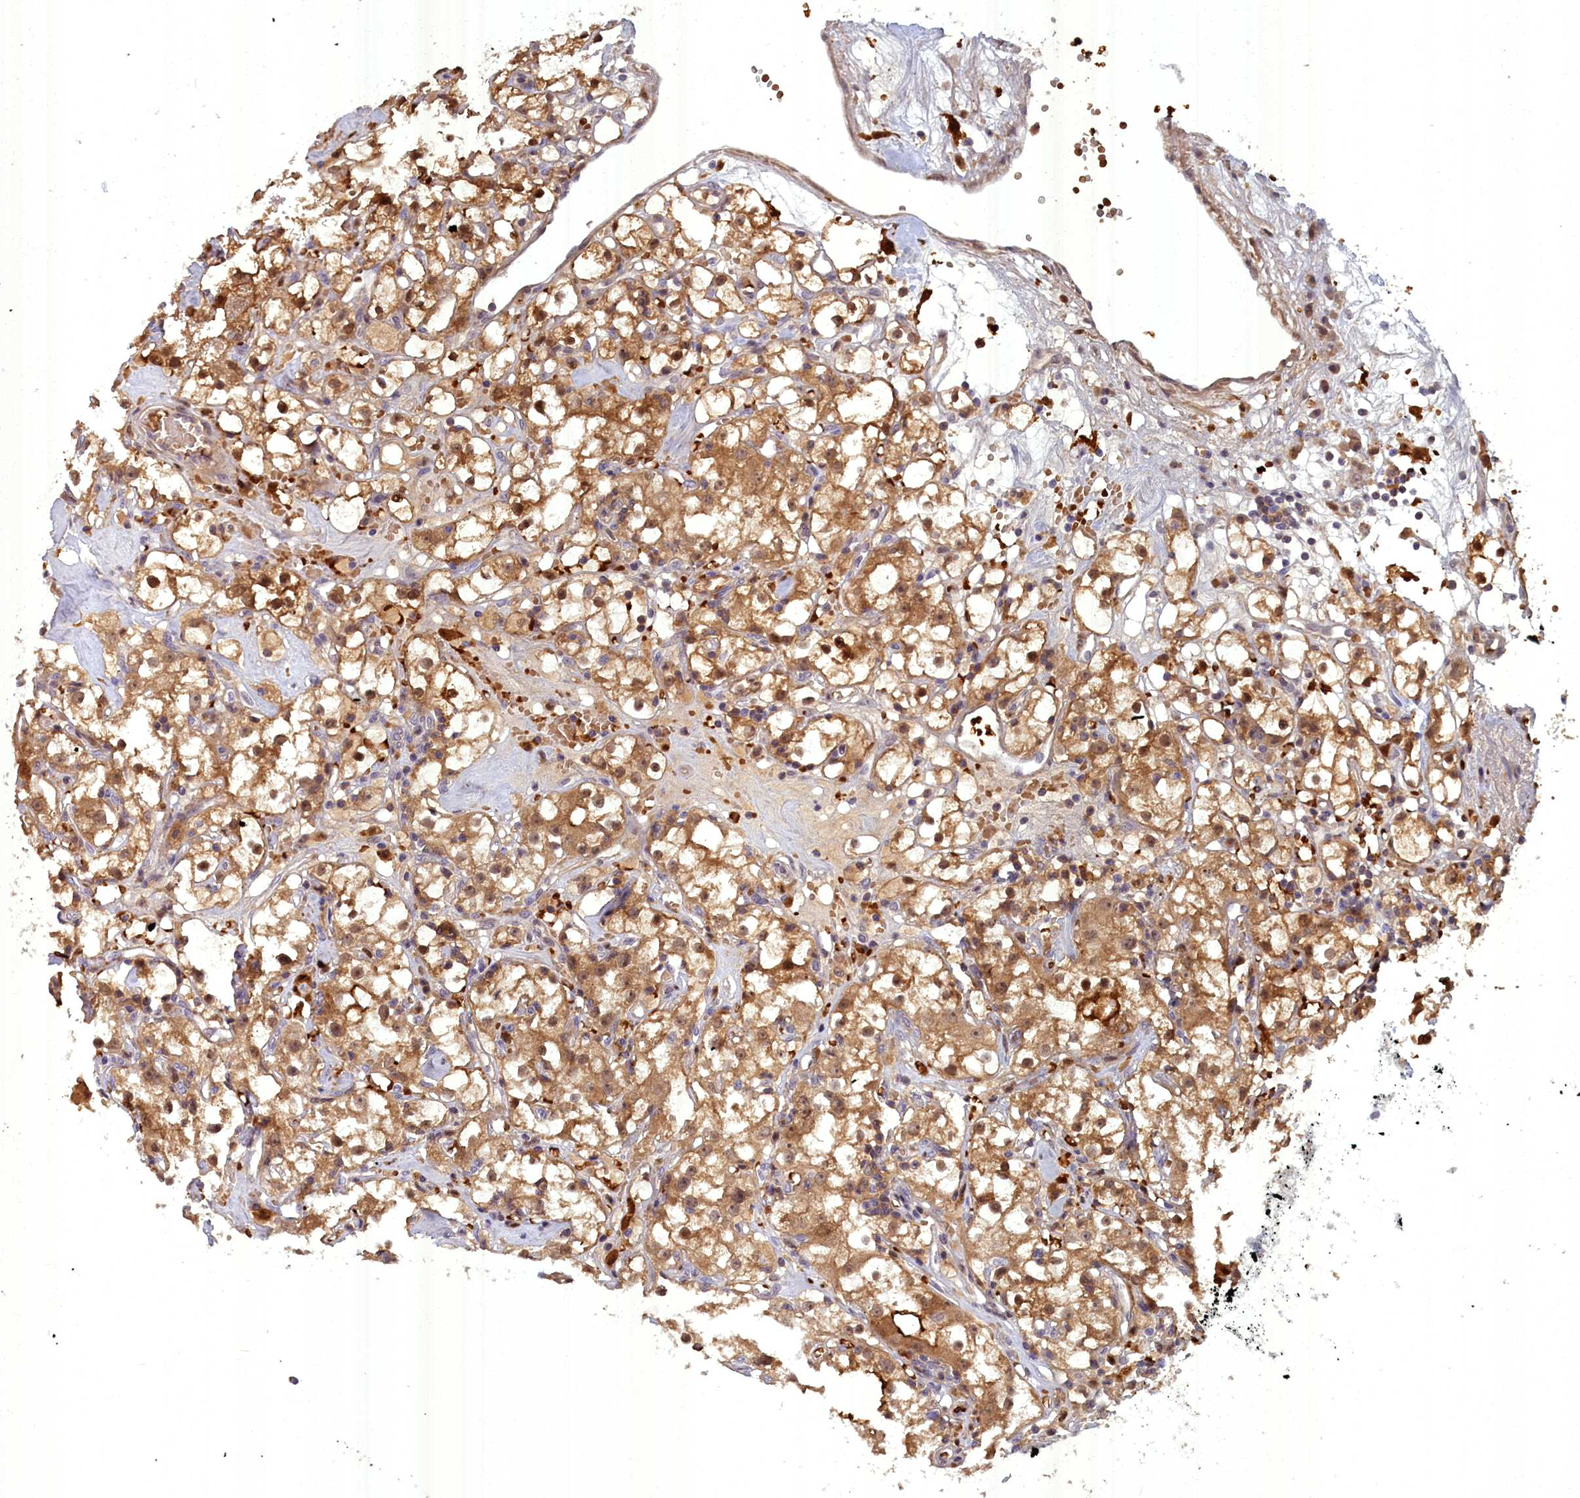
{"staining": {"intensity": "moderate", "quantity": ">75%", "location": "cytoplasmic/membranous,nuclear"}, "tissue": "renal cancer", "cell_type": "Tumor cells", "image_type": "cancer", "snomed": [{"axis": "morphology", "description": "Adenocarcinoma, NOS"}, {"axis": "topography", "description": "Kidney"}], "caption": "This photomicrograph displays immunohistochemistry staining of human renal cancer (adenocarcinoma), with medium moderate cytoplasmic/membranous and nuclear expression in about >75% of tumor cells.", "gene": "BLVRB", "patient": {"sex": "male", "age": 56}}